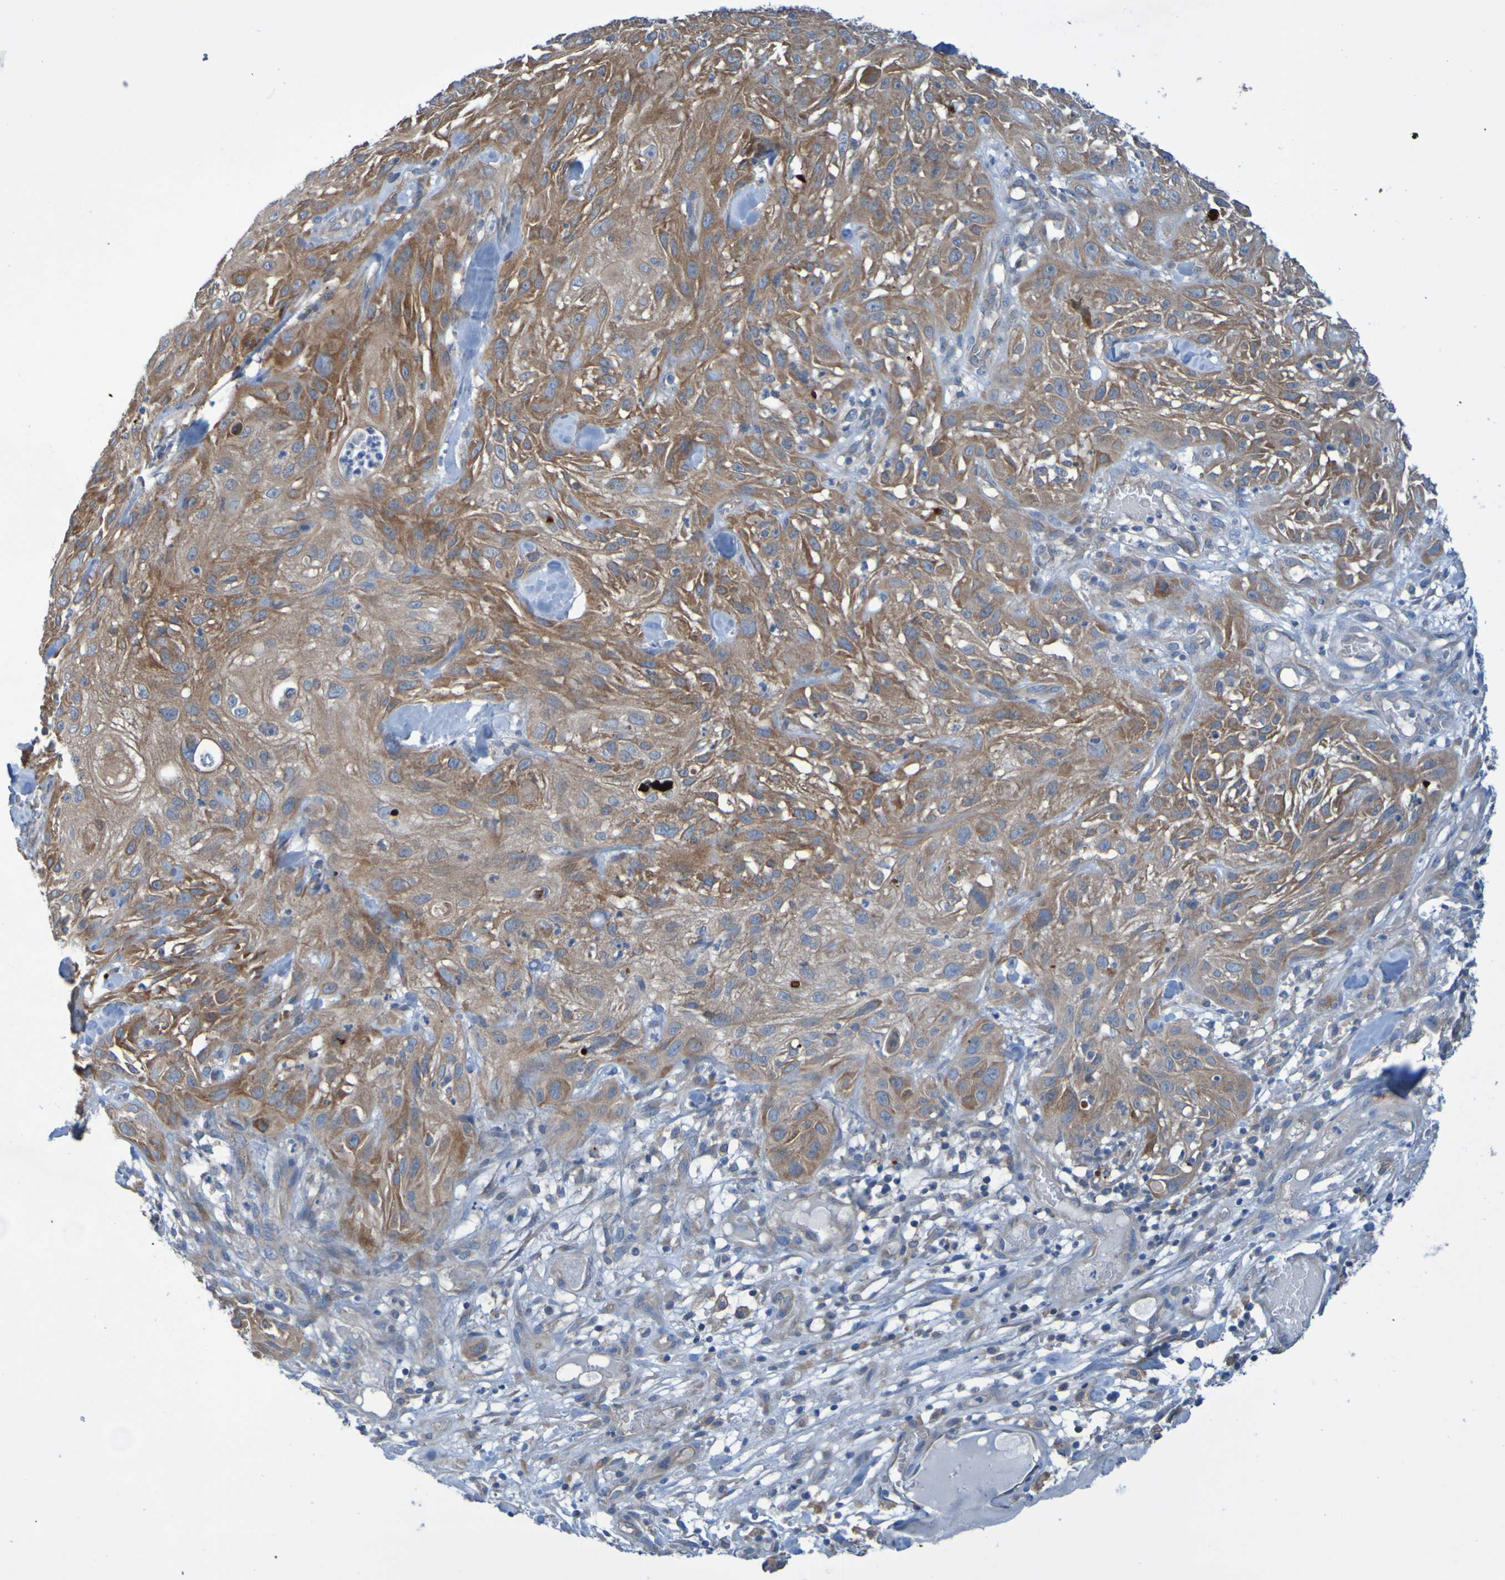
{"staining": {"intensity": "moderate", "quantity": ">75%", "location": "cytoplasmic/membranous"}, "tissue": "skin cancer", "cell_type": "Tumor cells", "image_type": "cancer", "snomed": [{"axis": "morphology", "description": "Squamous cell carcinoma, NOS"}, {"axis": "topography", "description": "Skin"}], "caption": "Protein expression analysis of human skin cancer reveals moderate cytoplasmic/membranous staining in about >75% of tumor cells.", "gene": "NPRL3", "patient": {"sex": "male", "age": 75}}